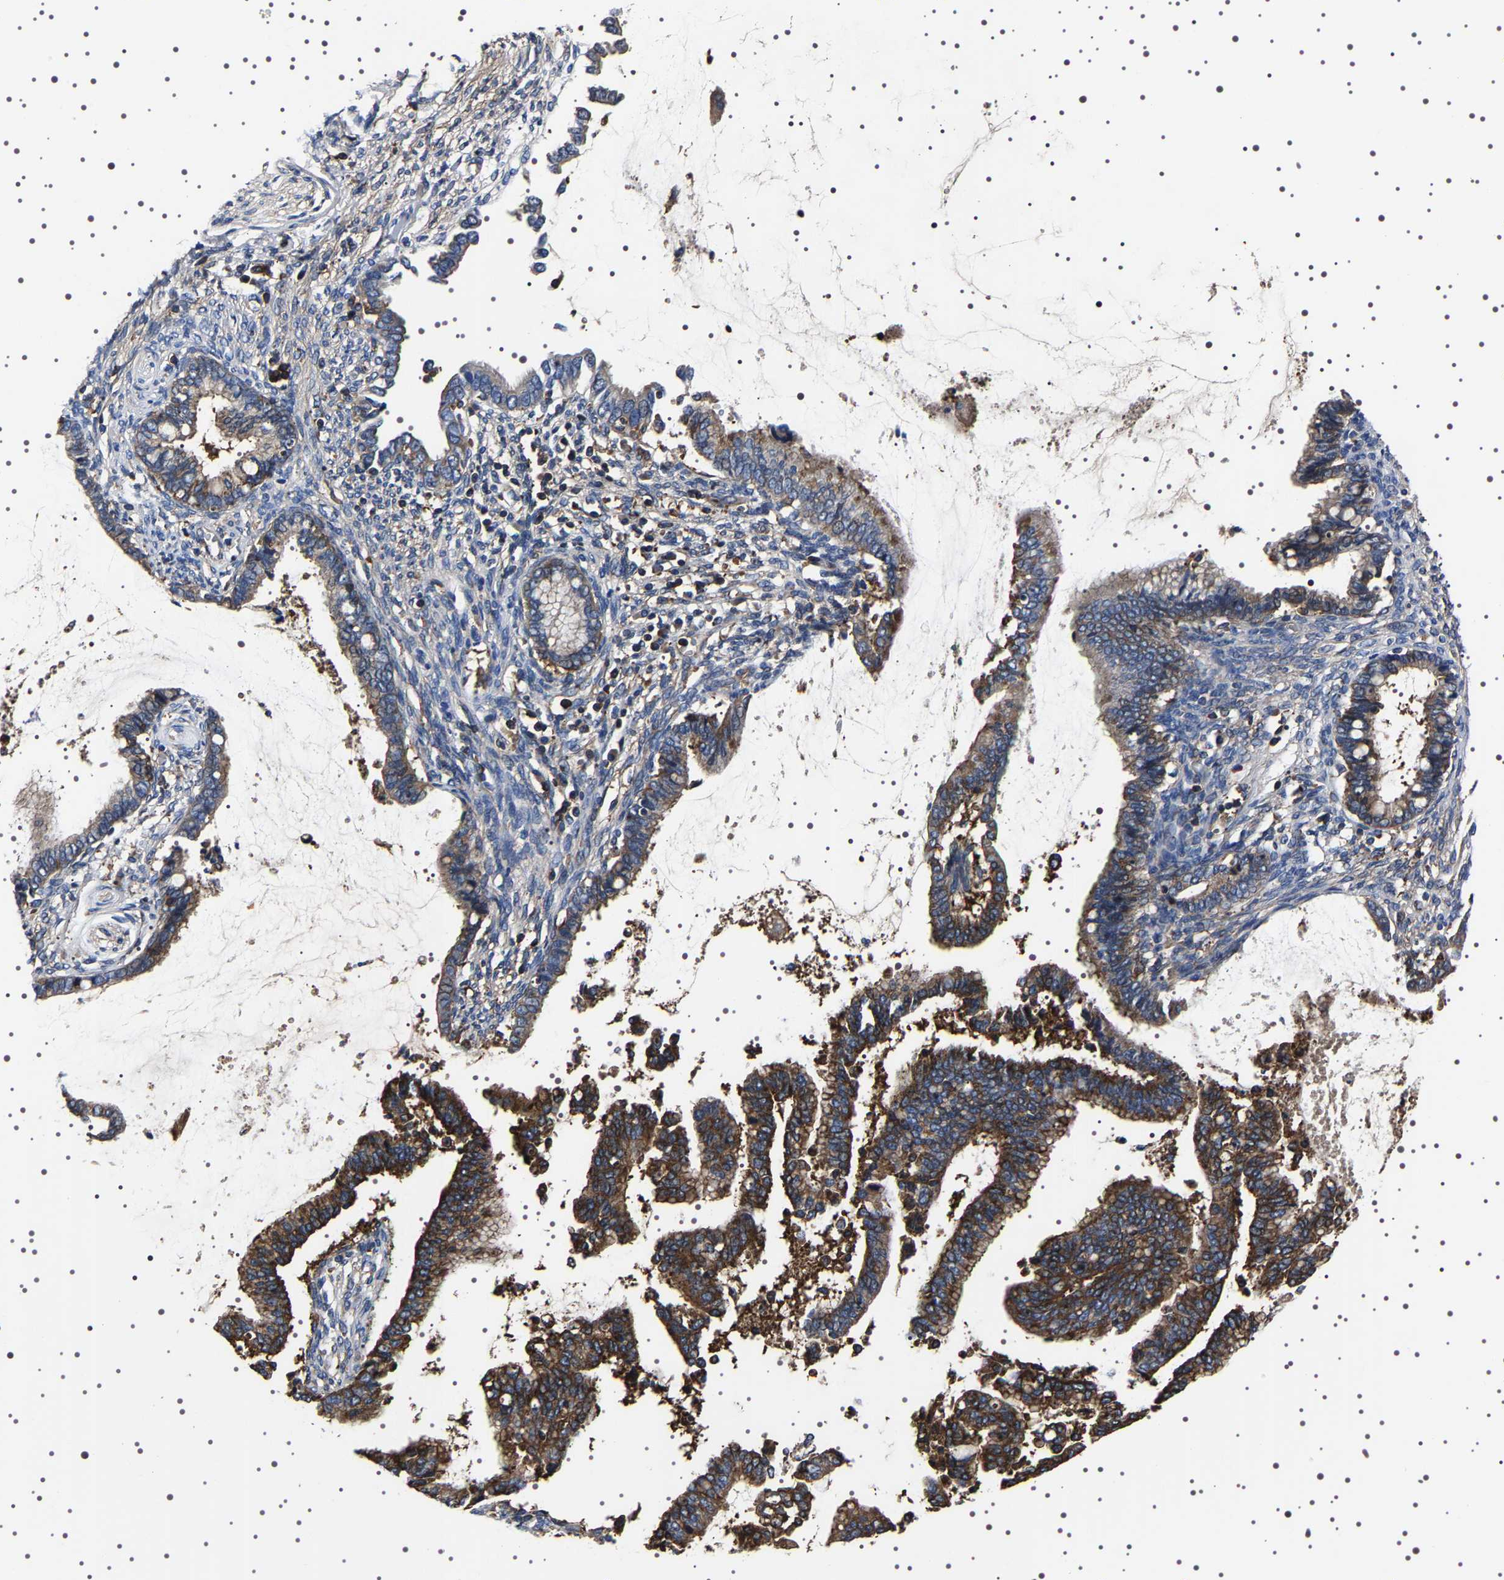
{"staining": {"intensity": "moderate", "quantity": ">75%", "location": "cytoplasmic/membranous"}, "tissue": "cervical cancer", "cell_type": "Tumor cells", "image_type": "cancer", "snomed": [{"axis": "morphology", "description": "Adenocarcinoma, NOS"}, {"axis": "topography", "description": "Cervix"}], "caption": "Brown immunohistochemical staining in cervical adenocarcinoma demonstrates moderate cytoplasmic/membranous staining in approximately >75% of tumor cells.", "gene": "WDR1", "patient": {"sex": "female", "age": 44}}